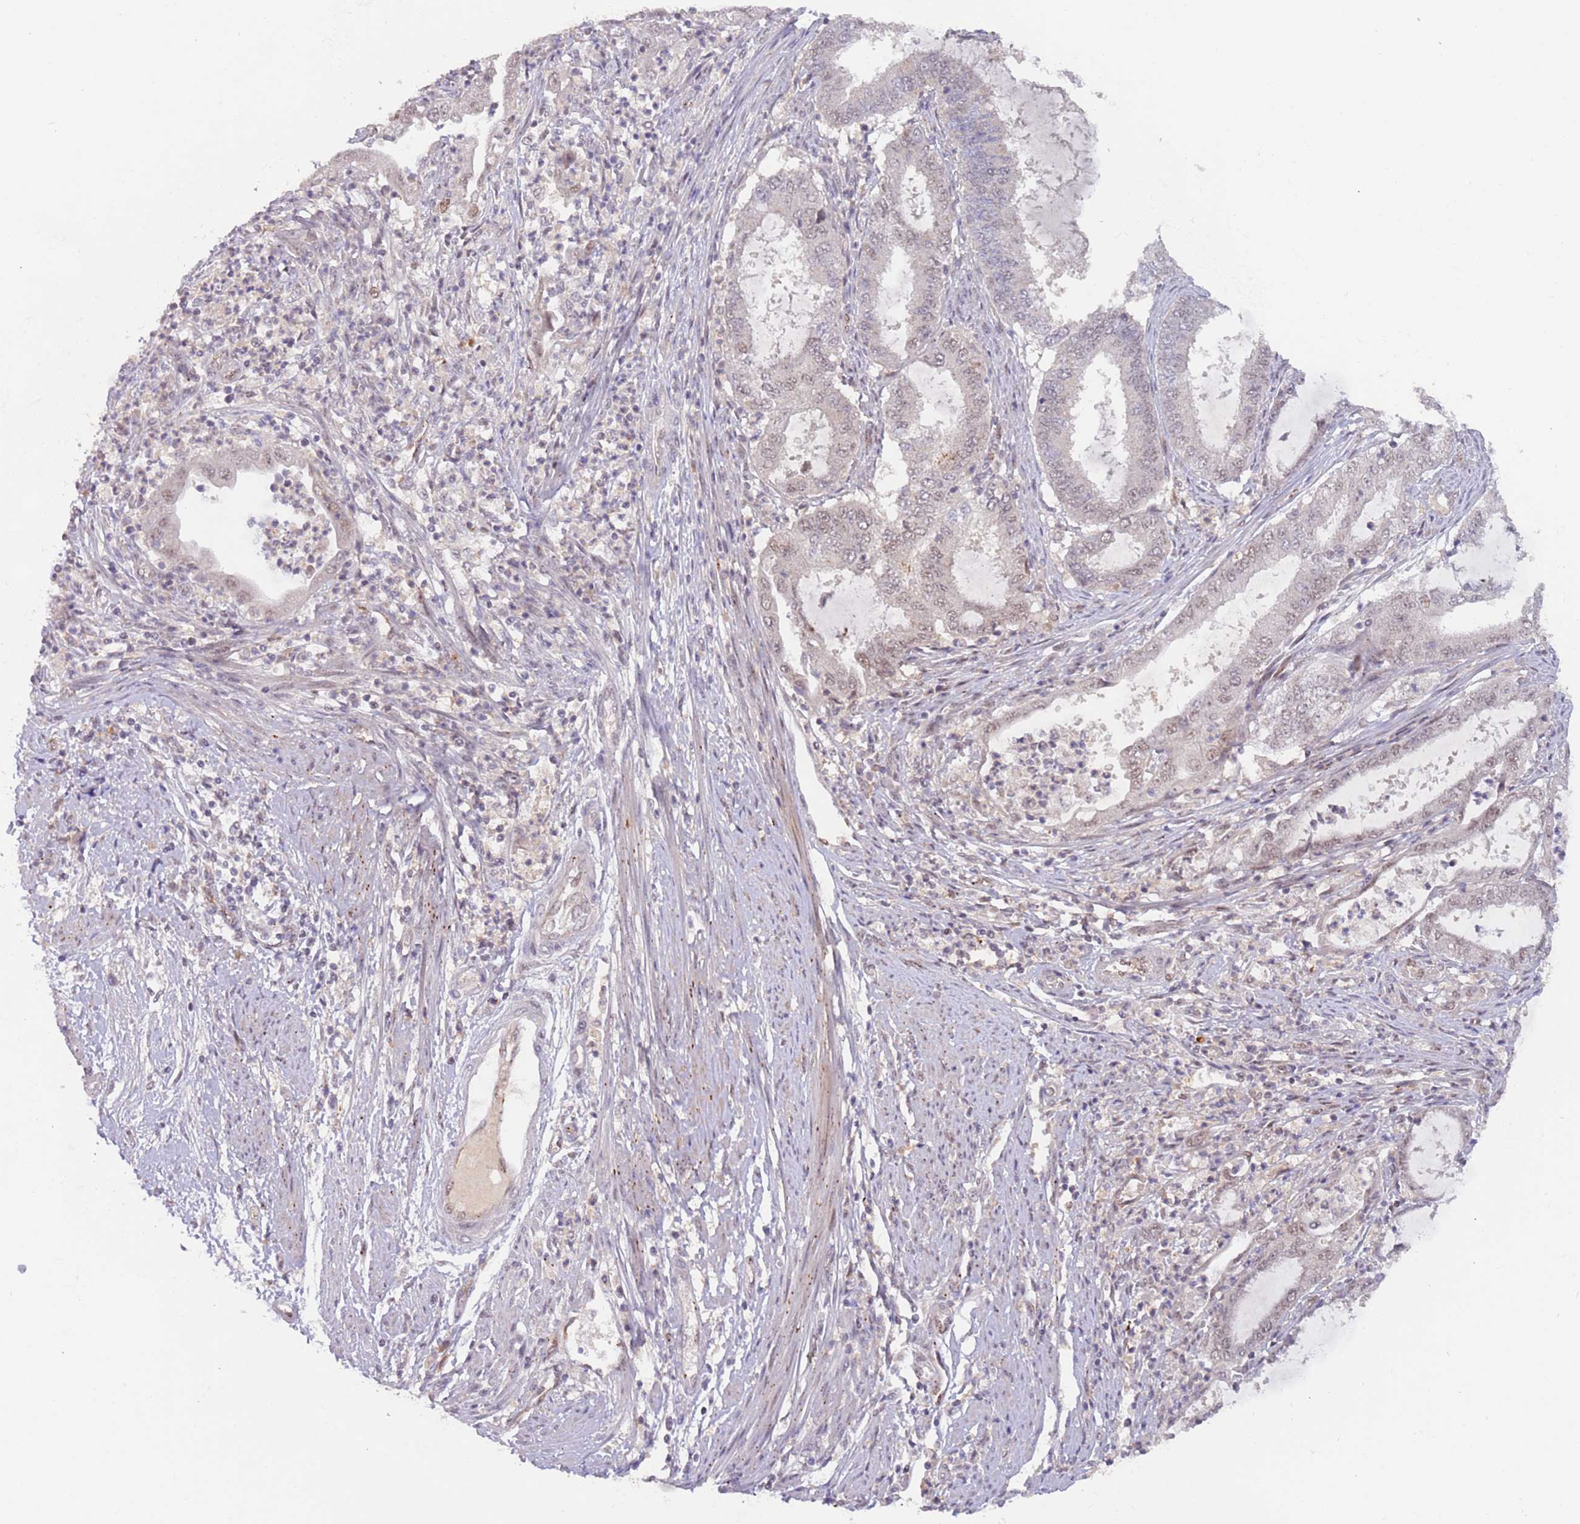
{"staining": {"intensity": "weak", "quantity": "<25%", "location": "nuclear"}, "tissue": "endometrial cancer", "cell_type": "Tumor cells", "image_type": "cancer", "snomed": [{"axis": "morphology", "description": "Adenocarcinoma, NOS"}, {"axis": "topography", "description": "Endometrium"}], "caption": "Tumor cells are negative for brown protein staining in endometrial adenocarcinoma.", "gene": "RFXANK", "patient": {"sex": "female", "age": 51}}